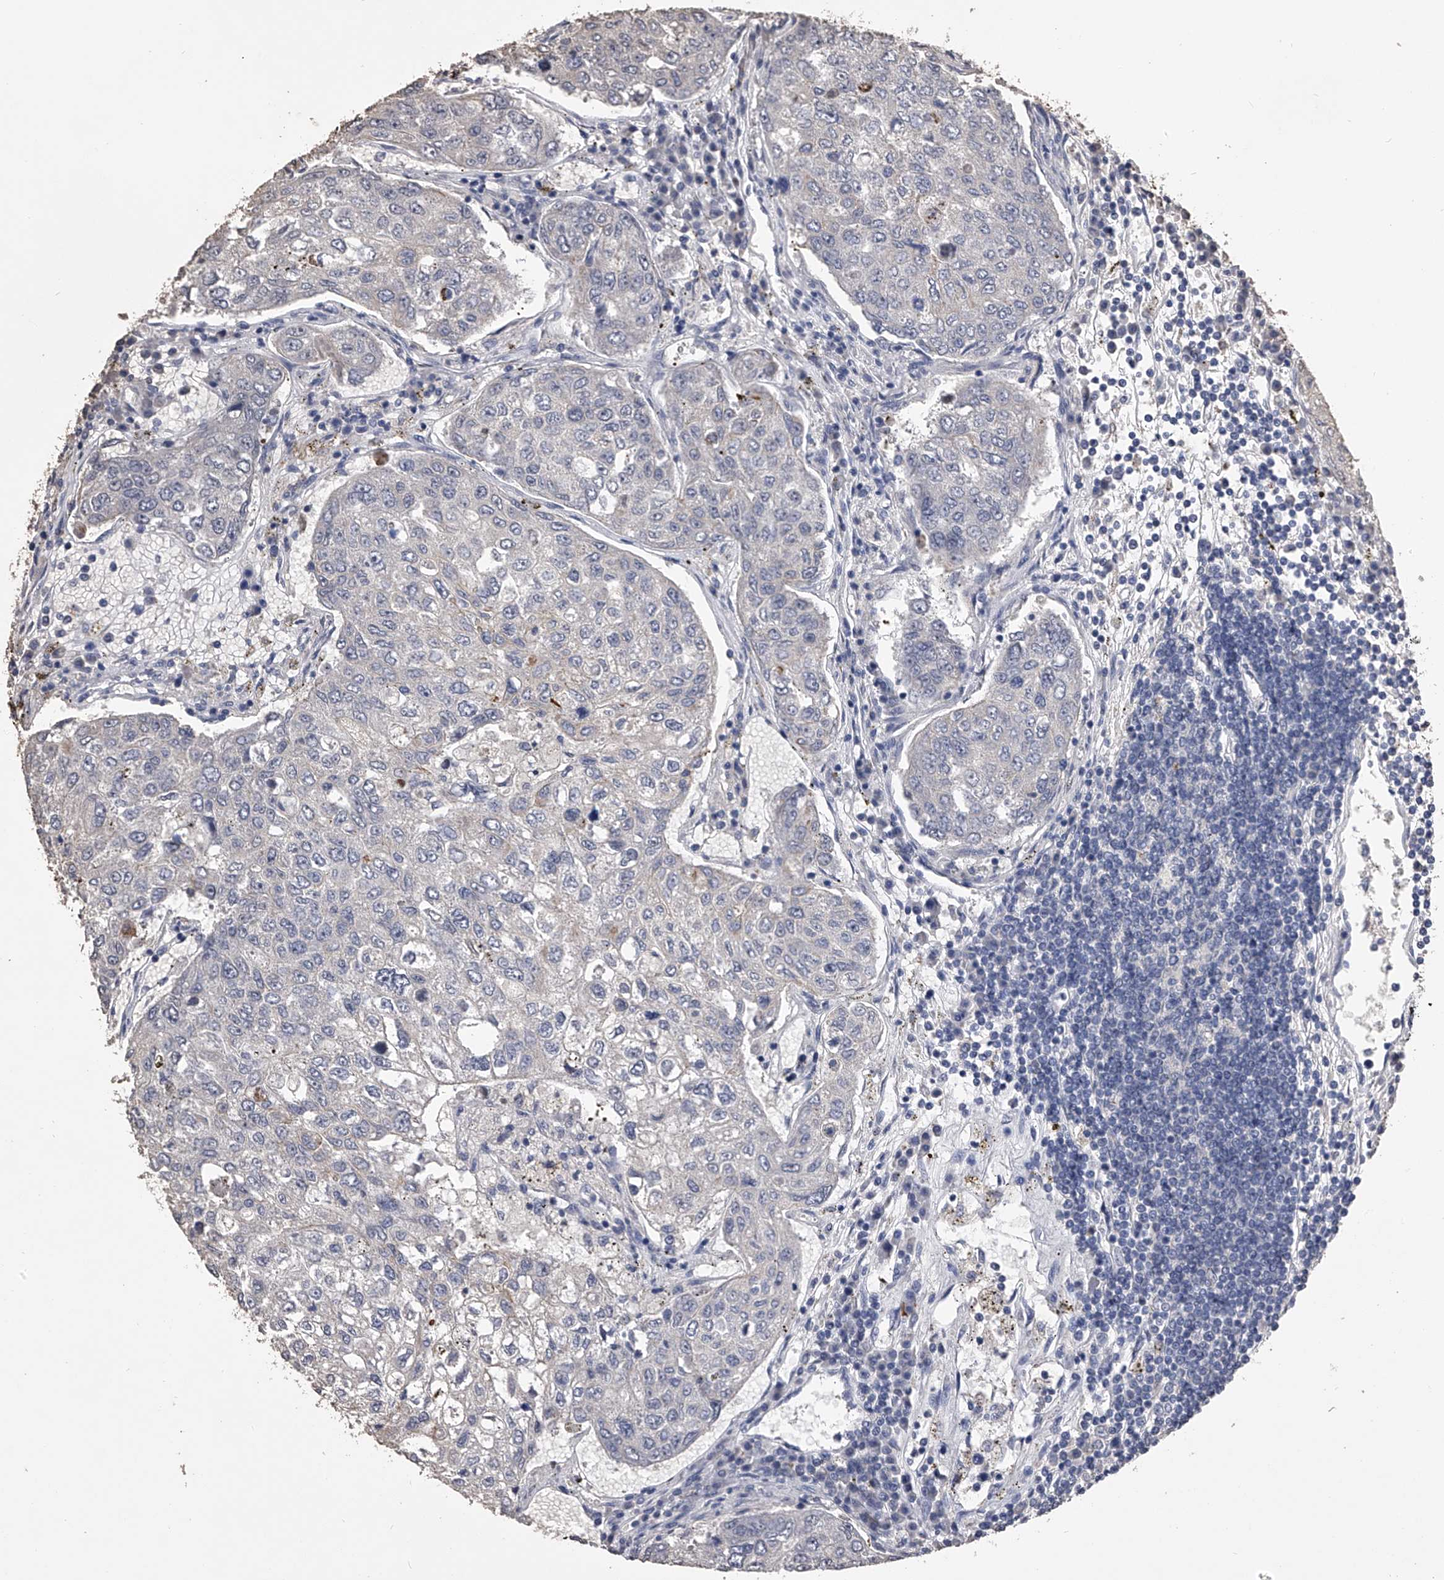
{"staining": {"intensity": "negative", "quantity": "none", "location": "none"}, "tissue": "urothelial cancer", "cell_type": "Tumor cells", "image_type": "cancer", "snomed": [{"axis": "morphology", "description": "Urothelial carcinoma, High grade"}, {"axis": "topography", "description": "Lymph node"}, {"axis": "topography", "description": "Urinary bladder"}], "caption": "Protein analysis of high-grade urothelial carcinoma shows no significant expression in tumor cells. Brightfield microscopy of IHC stained with DAB (3,3'-diaminobenzidine) (brown) and hematoxylin (blue), captured at high magnification.", "gene": "MDN1", "patient": {"sex": "male", "age": 51}}